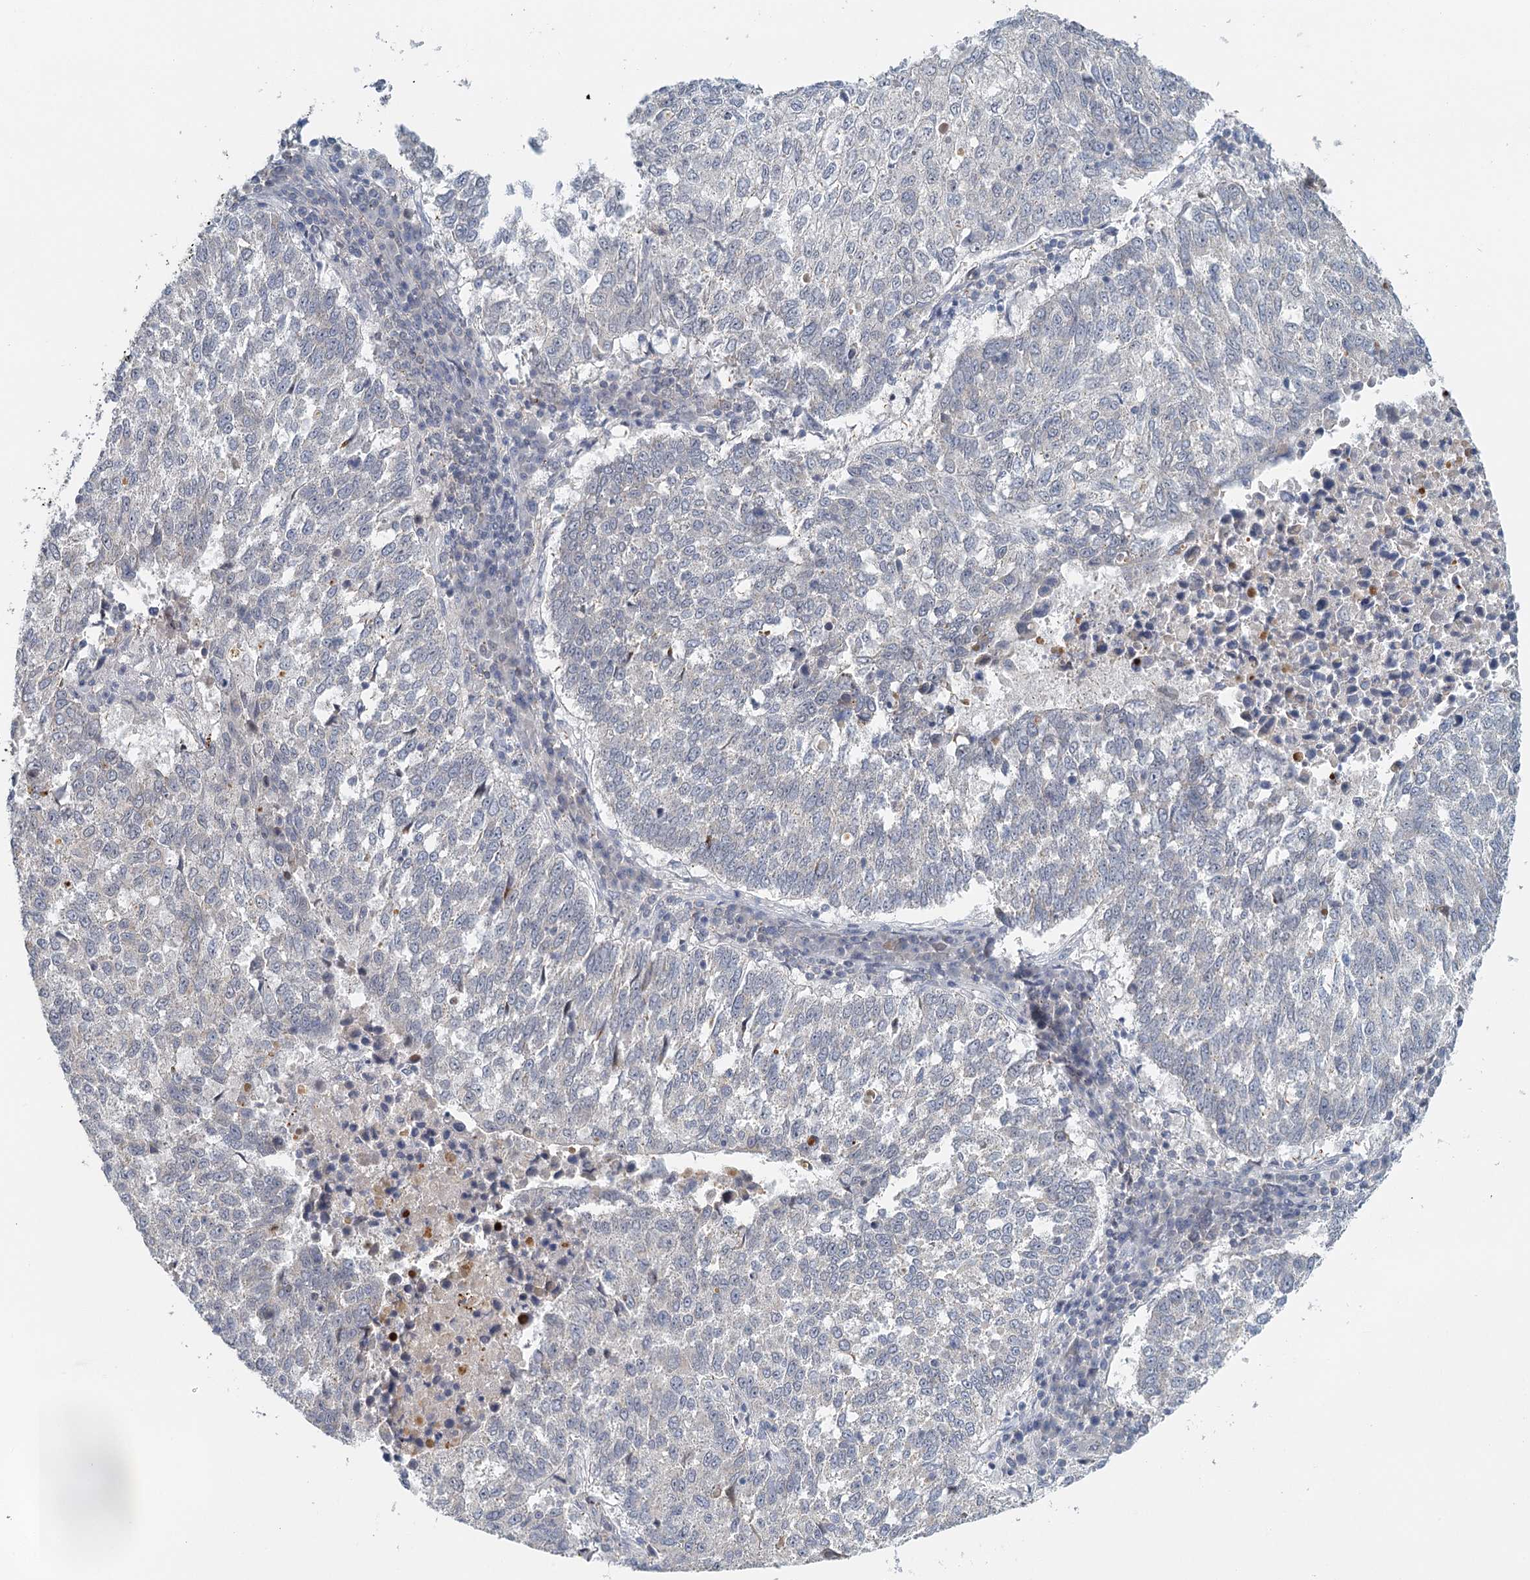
{"staining": {"intensity": "negative", "quantity": "none", "location": "none"}, "tissue": "lung cancer", "cell_type": "Tumor cells", "image_type": "cancer", "snomed": [{"axis": "morphology", "description": "Squamous cell carcinoma, NOS"}, {"axis": "topography", "description": "Lung"}], "caption": "High magnification brightfield microscopy of lung cancer stained with DAB (brown) and counterstained with hematoxylin (blue): tumor cells show no significant staining.", "gene": "GPATCH11", "patient": {"sex": "male", "age": 73}}